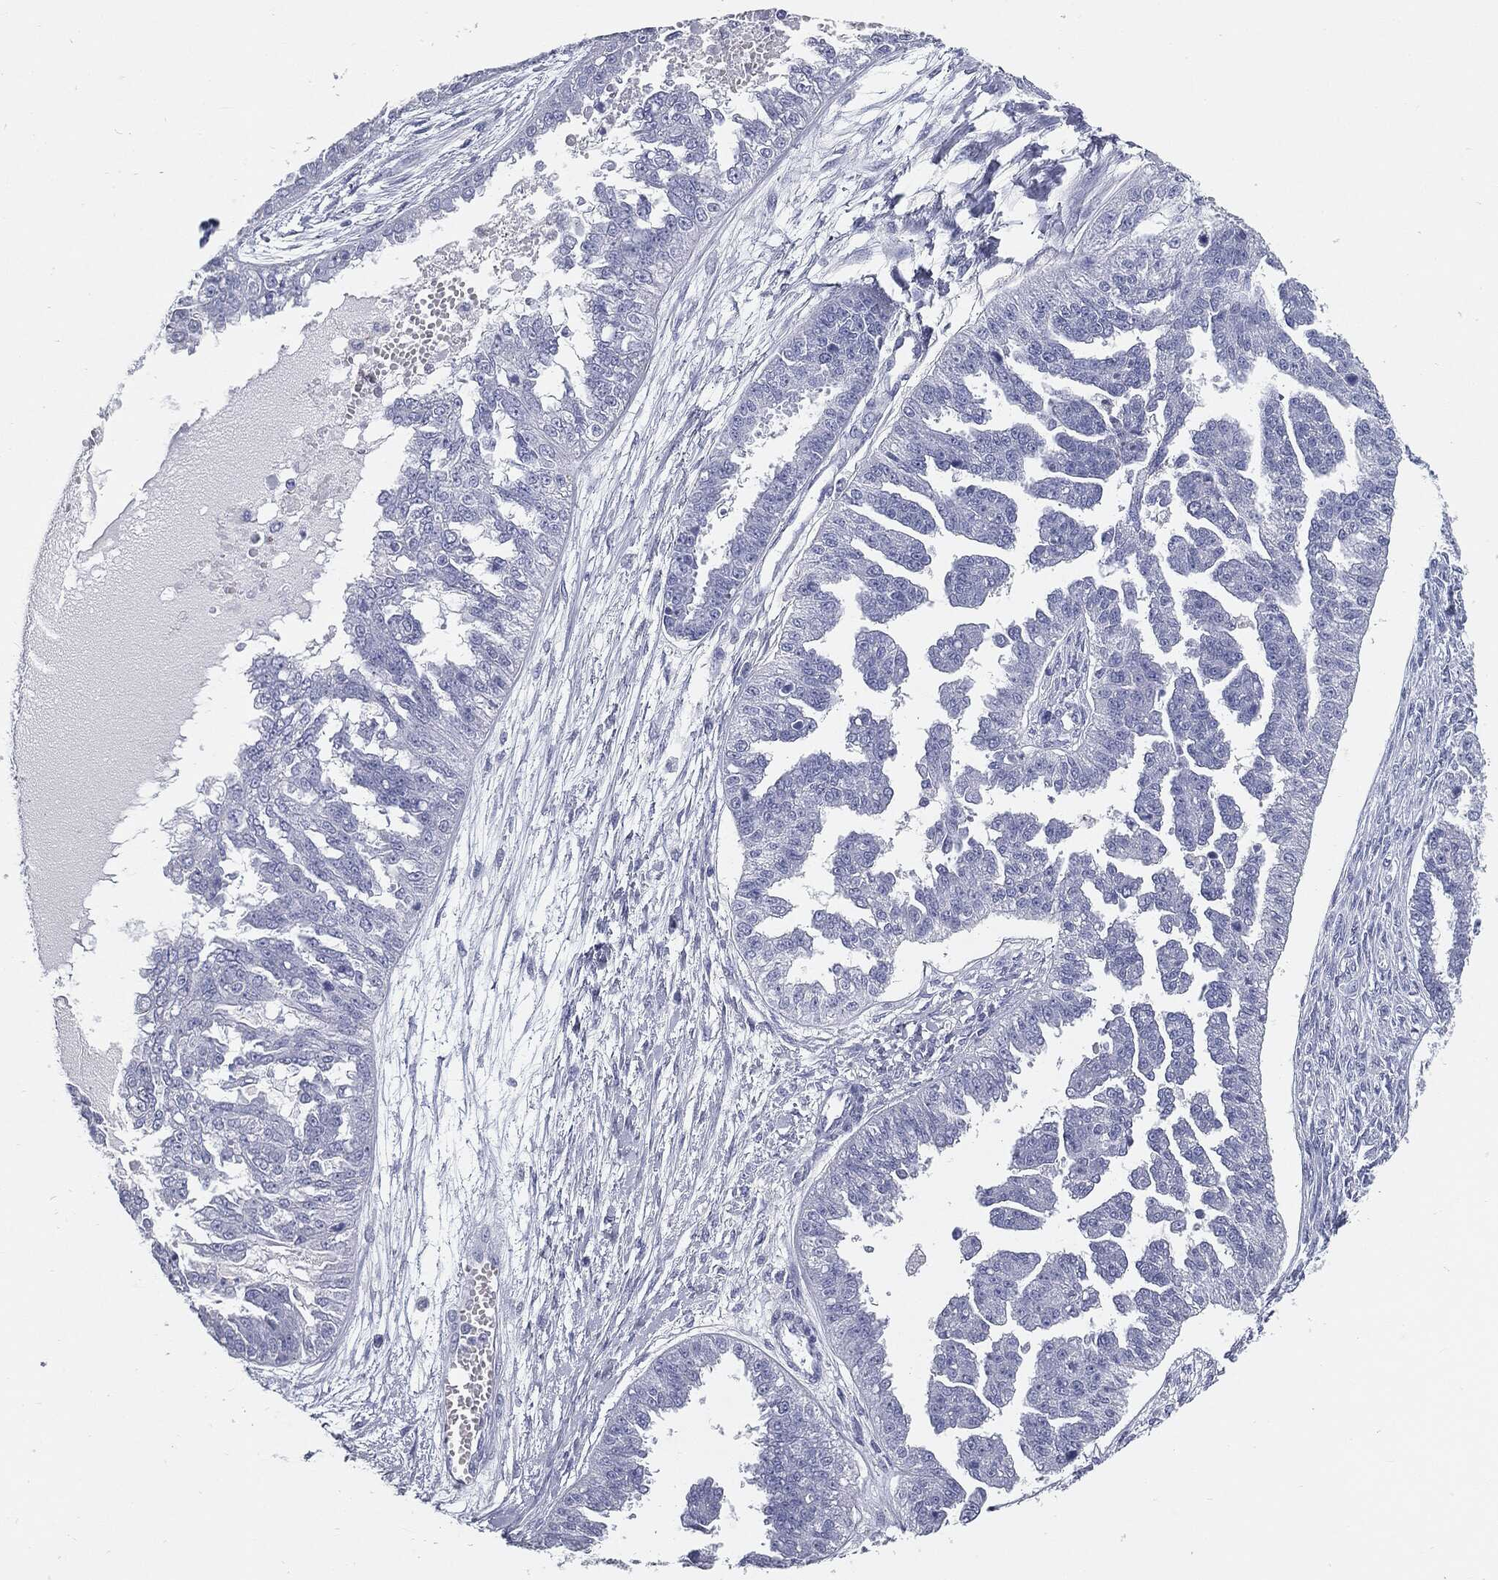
{"staining": {"intensity": "negative", "quantity": "none", "location": "none"}, "tissue": "ovarian cancer", "cell_type": "Tumor cells", "image_type": "cancer", "snomed": [{"axis": "morphology", "description": "Cystadenocarcinoma, serous, NOS"}, {"axis": "topography", "description": "Ovary"}], "caption": "Ovarian cancer was stained to show a protein in brown. There is no significant positivity in tumor cells.", "gene": "CUZD1", "patient": {"sex": "female", "age": 58}}